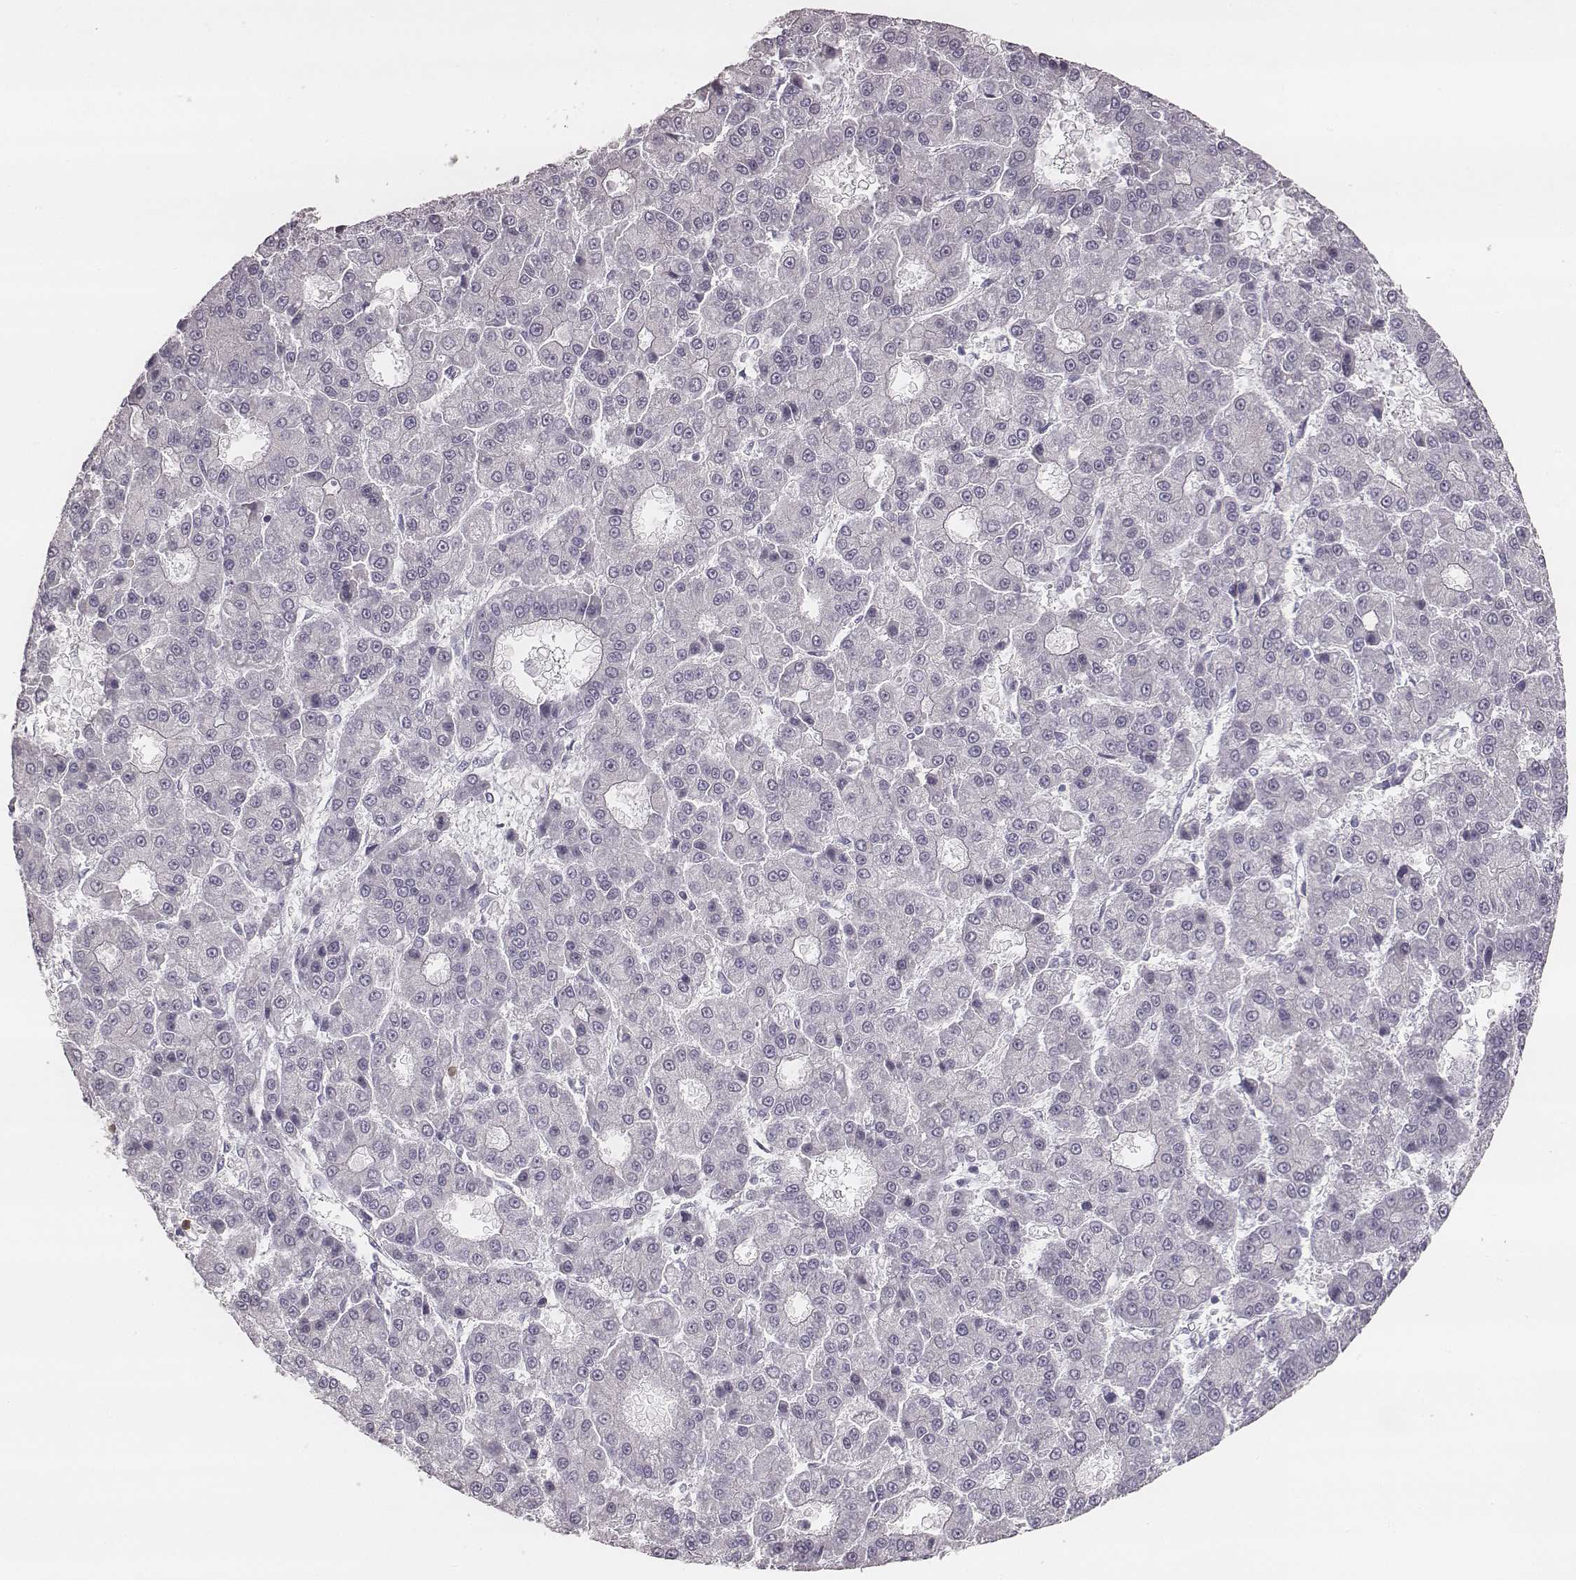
{"staining": {"intensity": "negative", "quantity": "none", "location": "none"}, "tissue": "liver cancer", "cell_type": "Tumor cells", "image_type": "cancer", "snomed": [{"axis": "morphology", "description": "Carcinoma, Hepatocellular, NOS"}, {"axis": "topography", "description": "Liver"}], "caption": "This is an immunohistochemistry (IHC) image of human liver cancer (hepatocellular carcinoma). There is no staining in tumor cells.", "gene": "KCNJ12", "patient": {"sex": "male", "age": 70}}